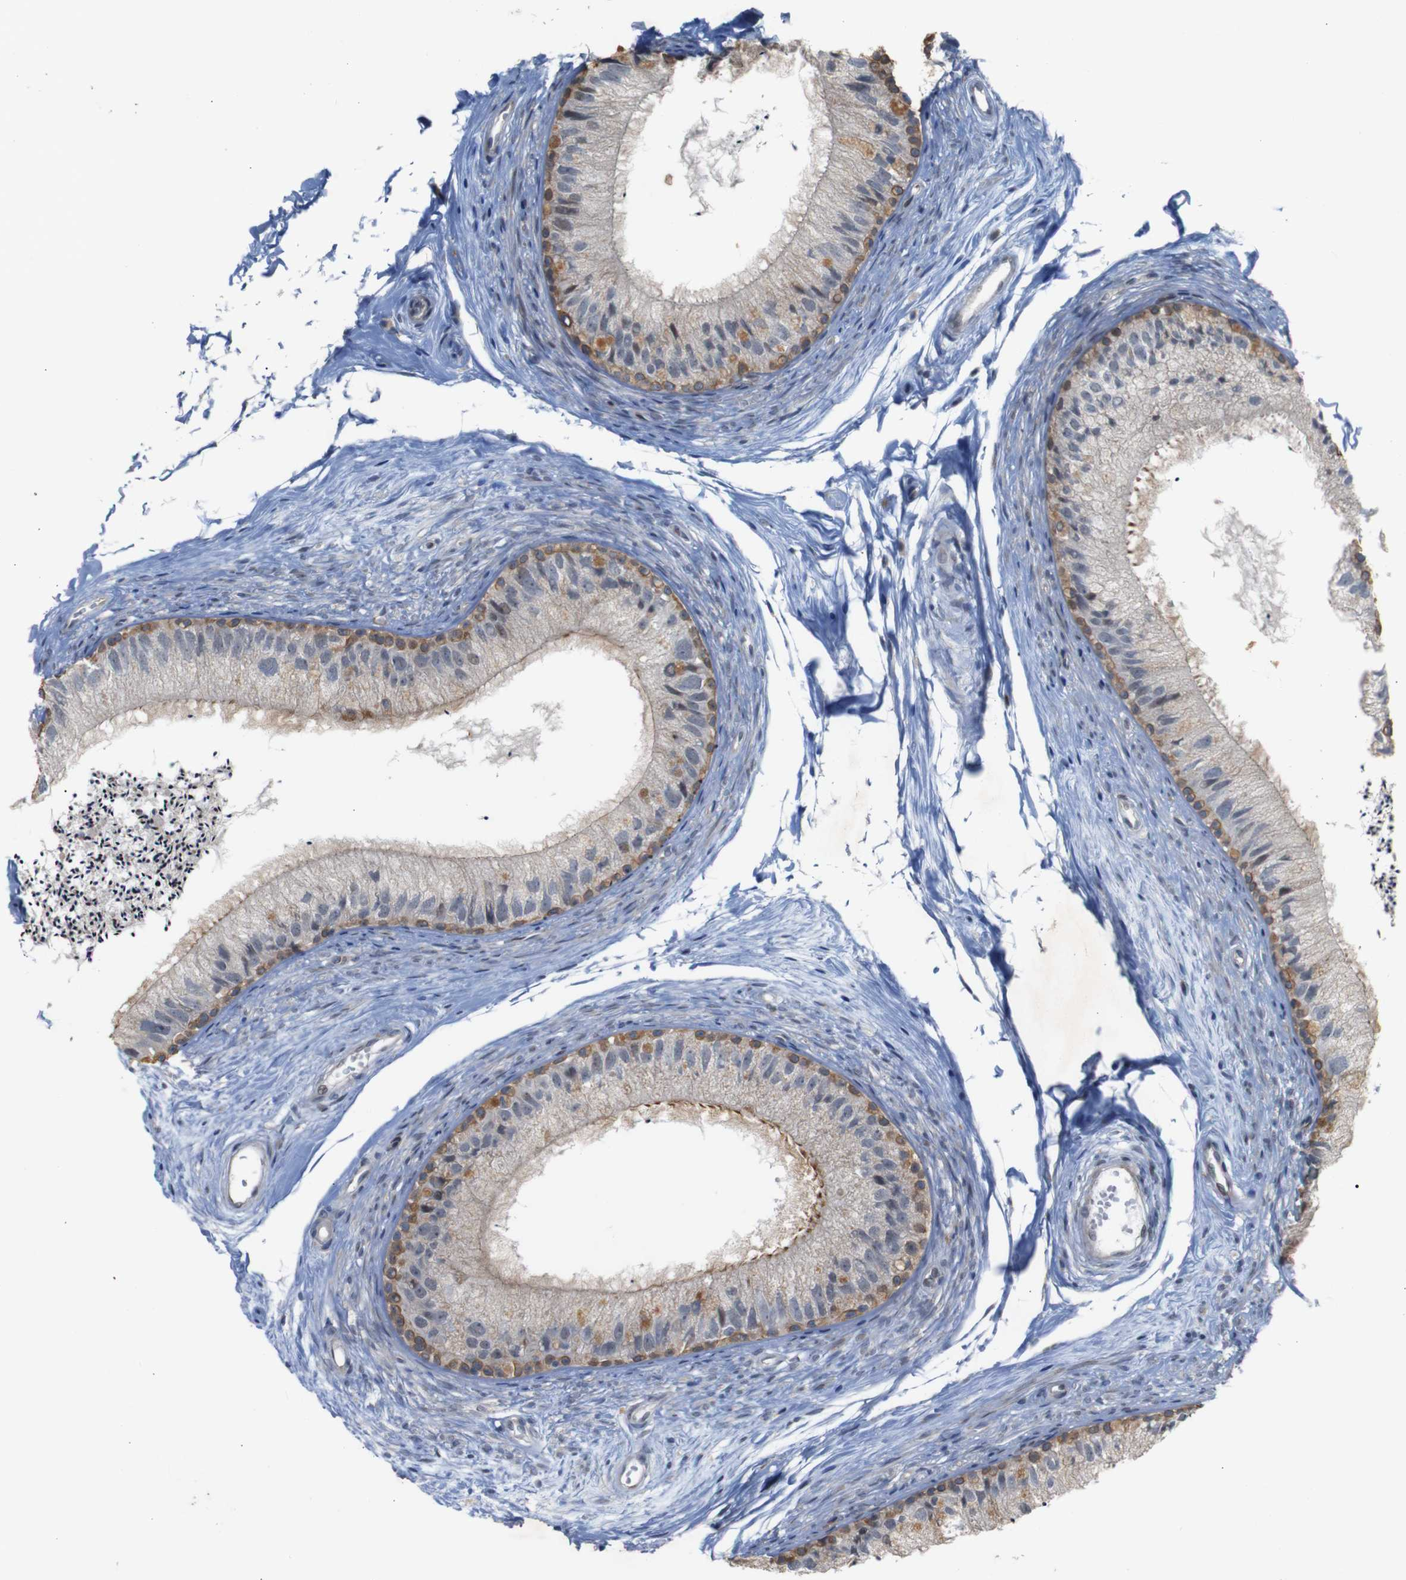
{"staining": {"intensity": "moderate", "quantity": ">75%", "location": "cytoplasmic/membranous,nuclear"}, "tissue": "epididymis", "cell_type": "Glandular cells", "image_type": "normal", "snomed": [{"axis": "morphology", "description": "Normal tissue, NOS"}, {"axis": "topography", "description": "Epididymis"}], "caption": "An image showing moderate cytoplasmic/membranous,nuclear staining in approximately >75% of glandular cells in normal epididymis, as visualized by brown immunohistochemical staining.", "gene": "ATP7B", "patient": {"sex": "male", "age": 56}}